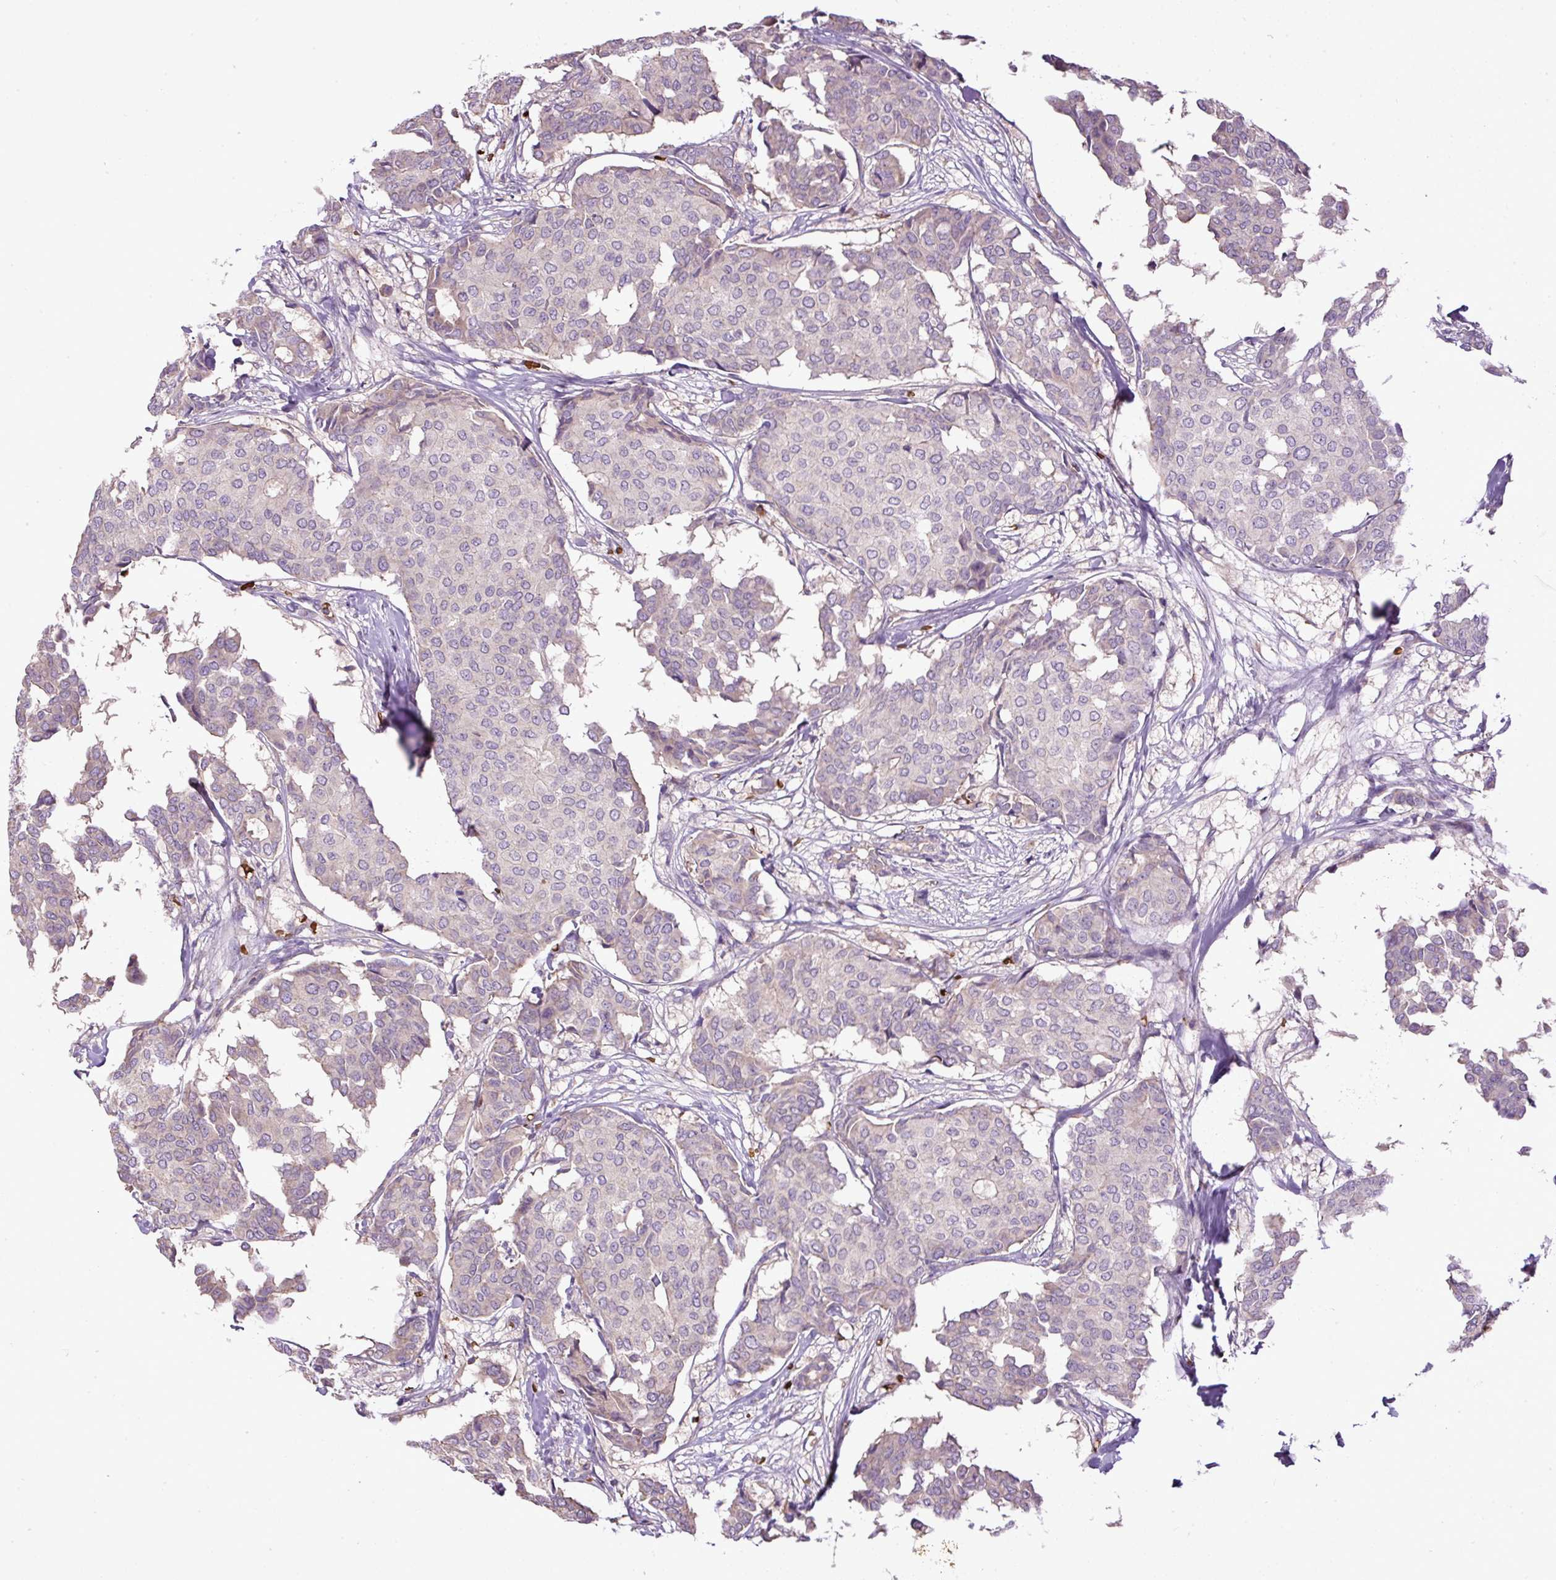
{"staining": {"intensity": "negative", "quantity": "none", "location": "none"}, "tissue": "breast cancer", "cell_type": "Tumor cells", "image_type": "cancer", "snomed": [{"axis": "morphology", "description": "Duct carcinoma"}, {"axis": "topography", "description": "Breast"}], "caption": "IHC histopathology image of breast cancer stained for a protein (brown), which exhibits no positivity in tumor cells.", "gene": "CXCL13", "patient": {"sex": "female", "age": 75}}